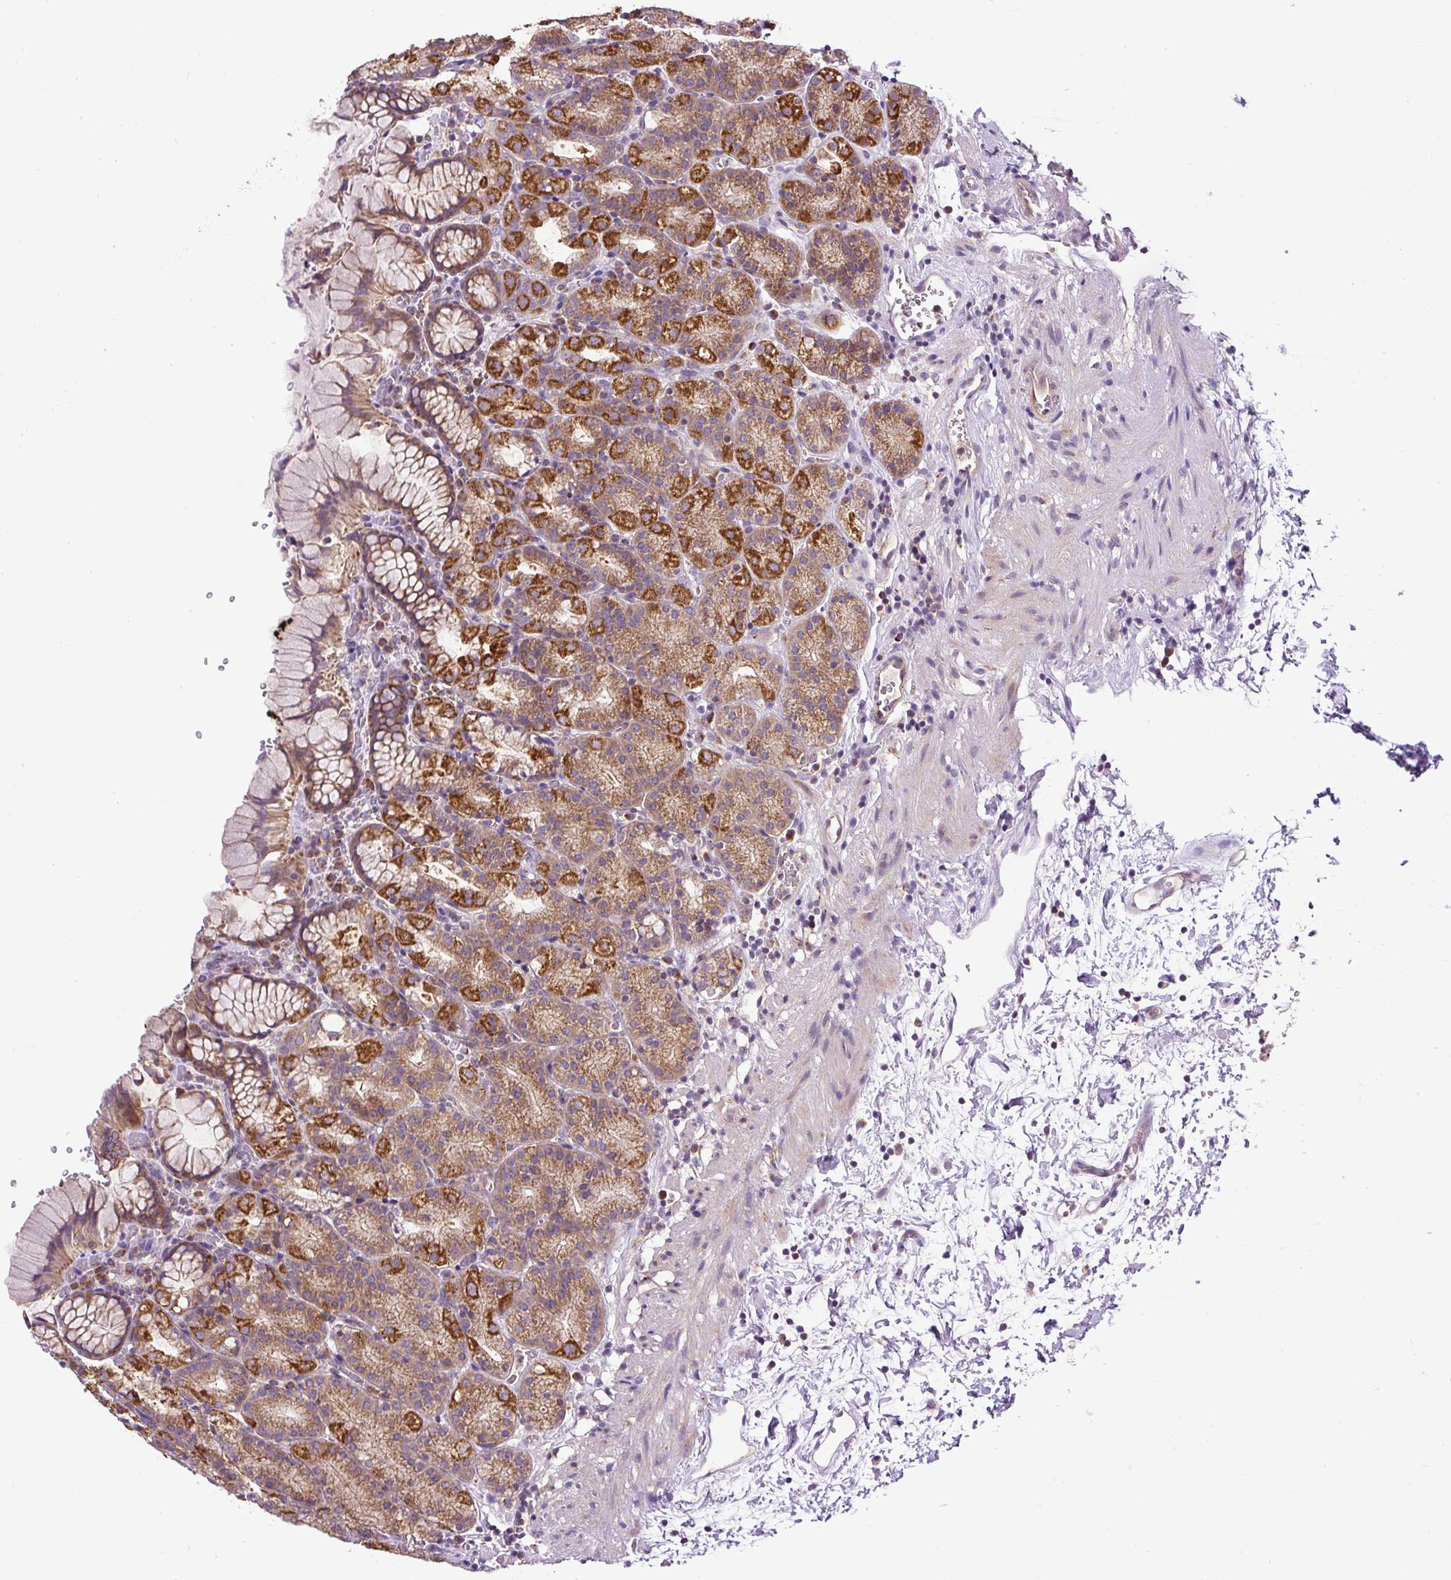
{"staining": {"intensity": "strong", "quantity": ">75%", "location": "cytoplasmic/membranous"}, "tissue": "stomach", "cell_type": "Glandular cells", "image_type": "normal", "snomed": [{"axis": "morphology", "description": "Normal tissue, NOS"}, {"axis": "topography", "description": "Stomach, upper"}], "caption": "Approximately >75% of glandular cells in normal human stomach reveal strong cytoplasmic/membranous protein staining as visualized by brown immunohistochemical staining.", "gene": "ZNF547", "patient": {"sex": "female", "age": 81}}